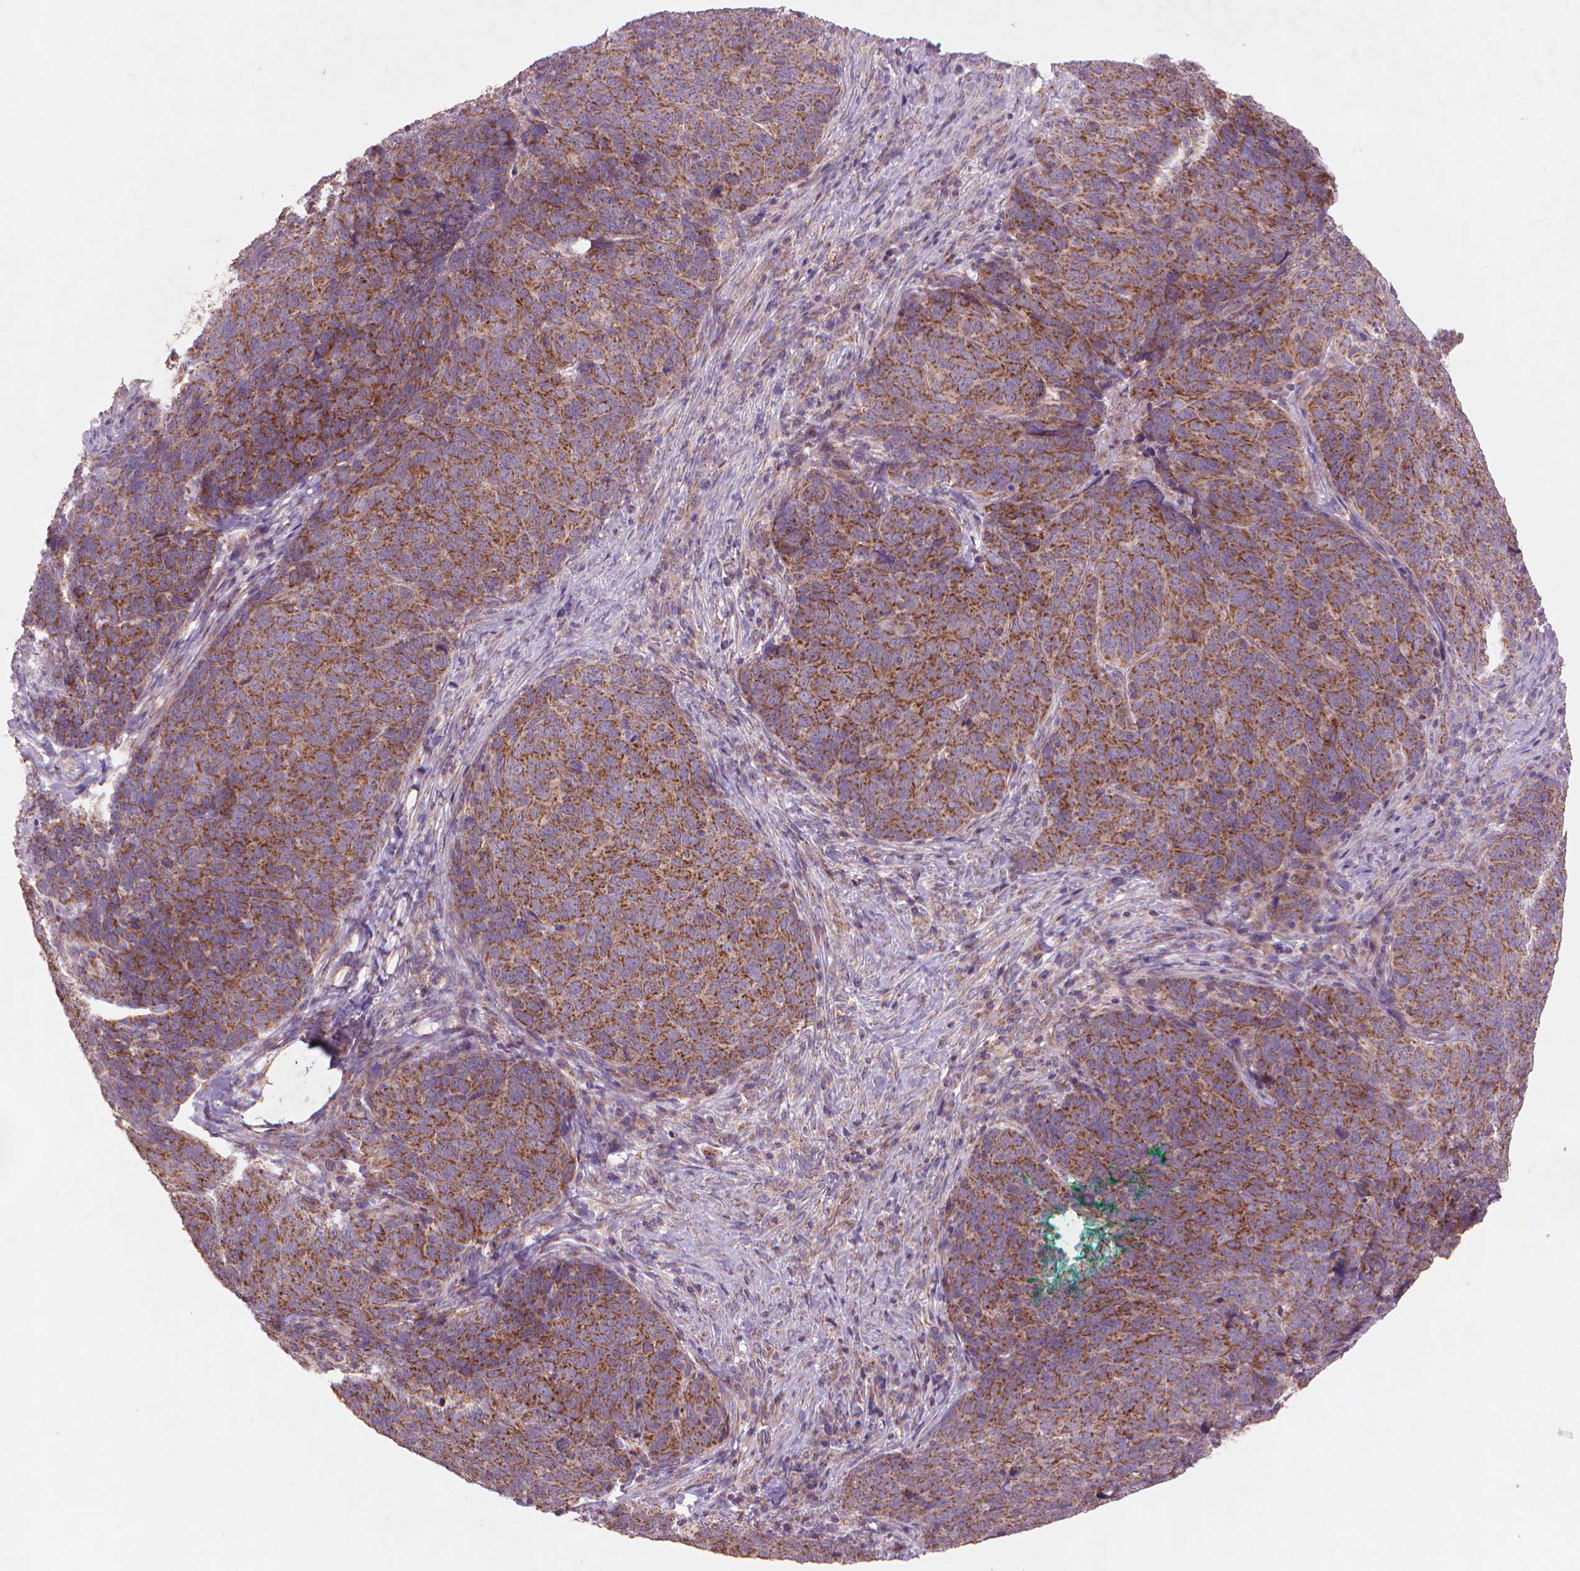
{"staining": {"intensity": "strong", "quantity": ">75%", "location": "cytoplasmic/membranous"}, "tissue": "skin cancer", "cell_type": "Tumor cells", "image_type": "cancer", "snomed": [{"axis": "morphology", "description": "Squamous cell carcinoma, NOS"}, {"axis": "topography", "description": "Skin"}, {"axis": "topography", "description": "Anal"}], "caption": "Brown immunohistochemical staining in squamous cell carcinoma (skin) displays strong cytoplasmic/membranous positivity in about >75% of tumor cells. Ihc stains the protein in brown and the nuclei are stained blue.", "gene": "NLRX1", "patient": {"sex": "female", "age": 51}}